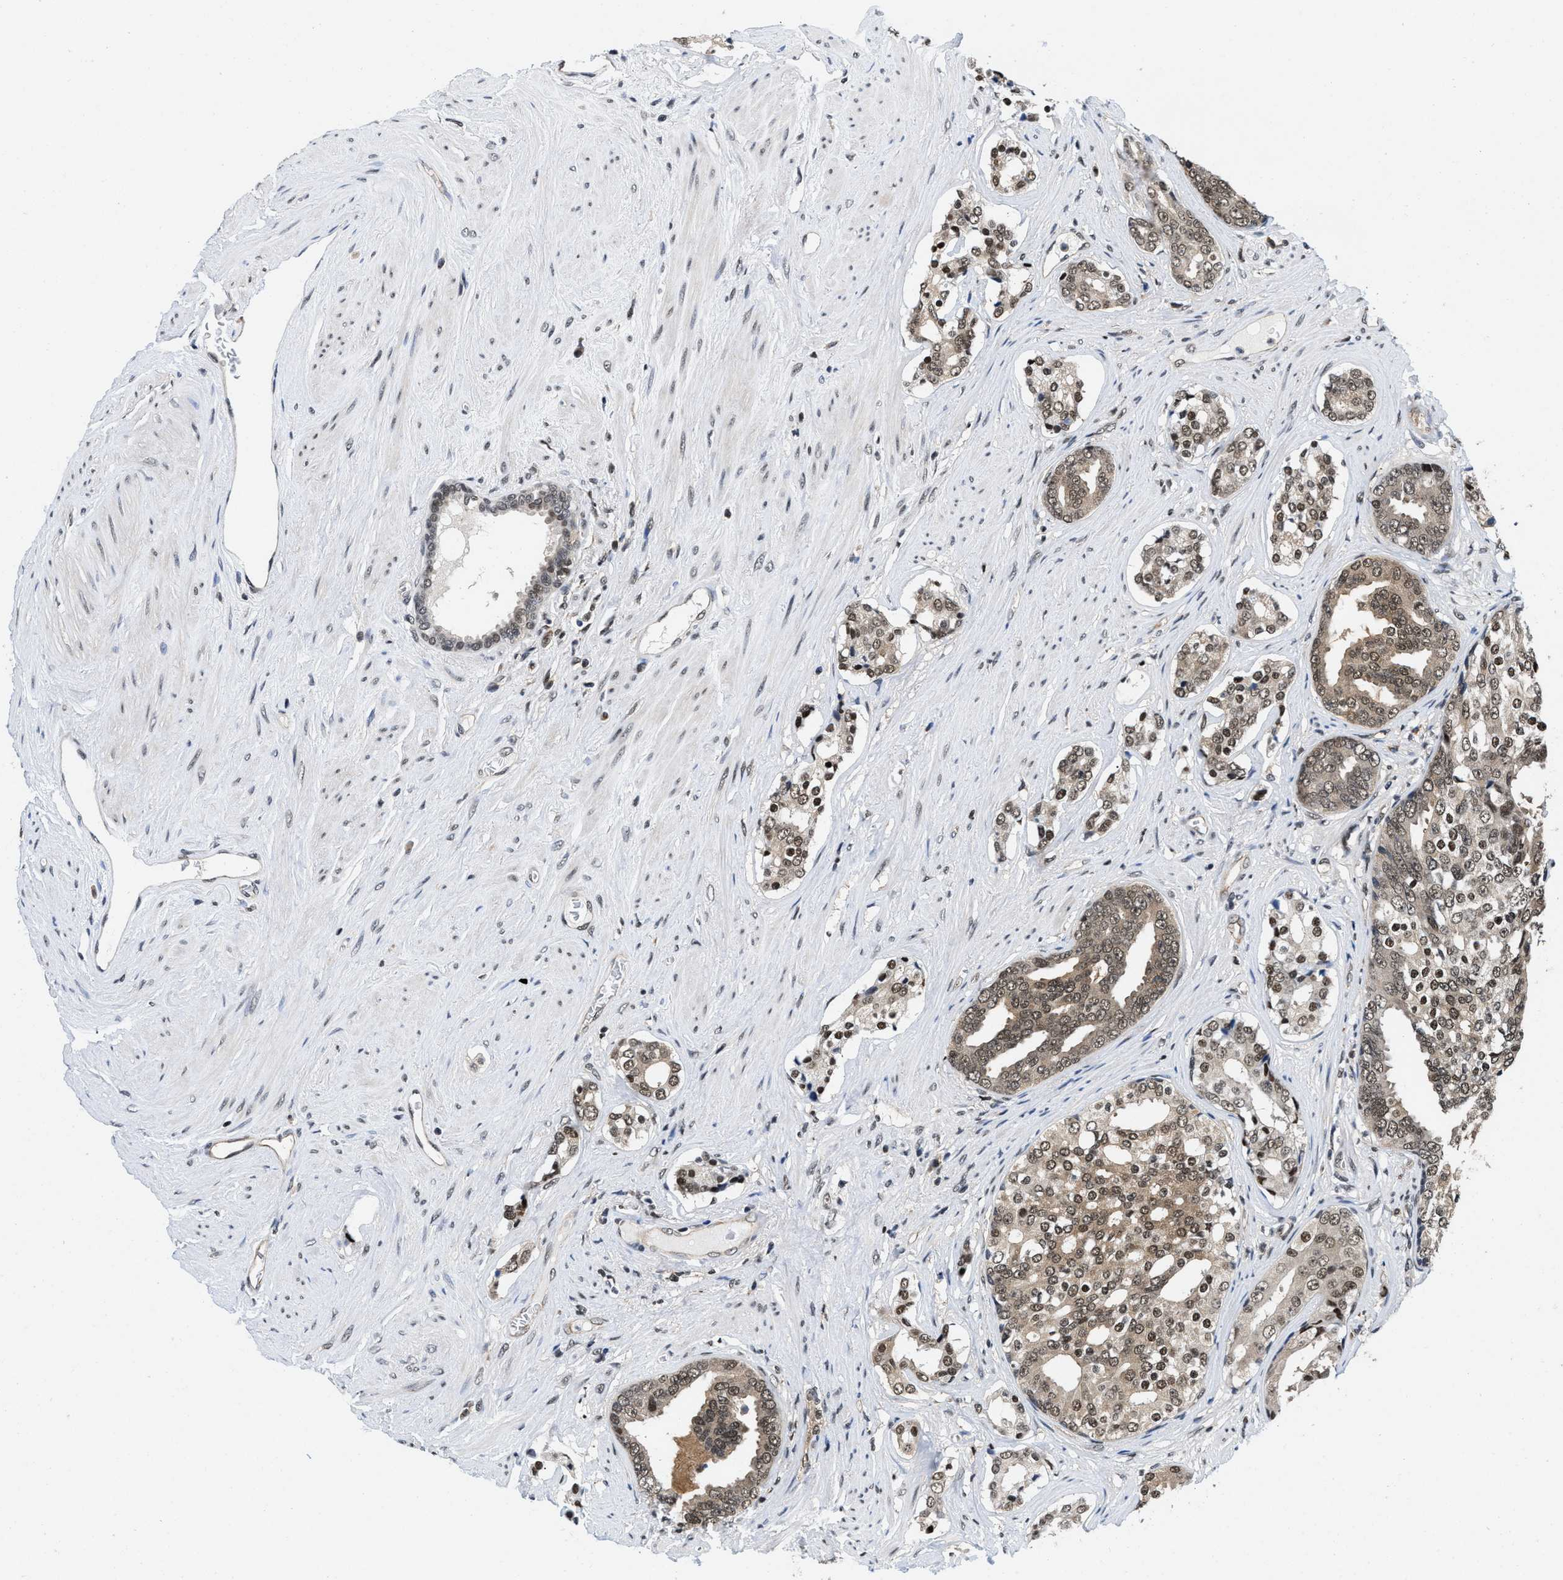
{"staining": {"intensity": "moderate", "quantity": ">75%", "location": "nuclear"}, "tissue": "prostate cancer", "cell_type": "Tumor cells", "image_type": "cancer", "snomed": [{"axis": "morphology", "description": "Adenocarcinoma, High grade"}, {"axis": "topography", "description": "Prostate"}], "caption": "A brown stain labels moderate nuclear staining of a protein in prostate cancer tumor cells.", "gene": "SAFB", "patient": {"sex": "male", "age": 71}}